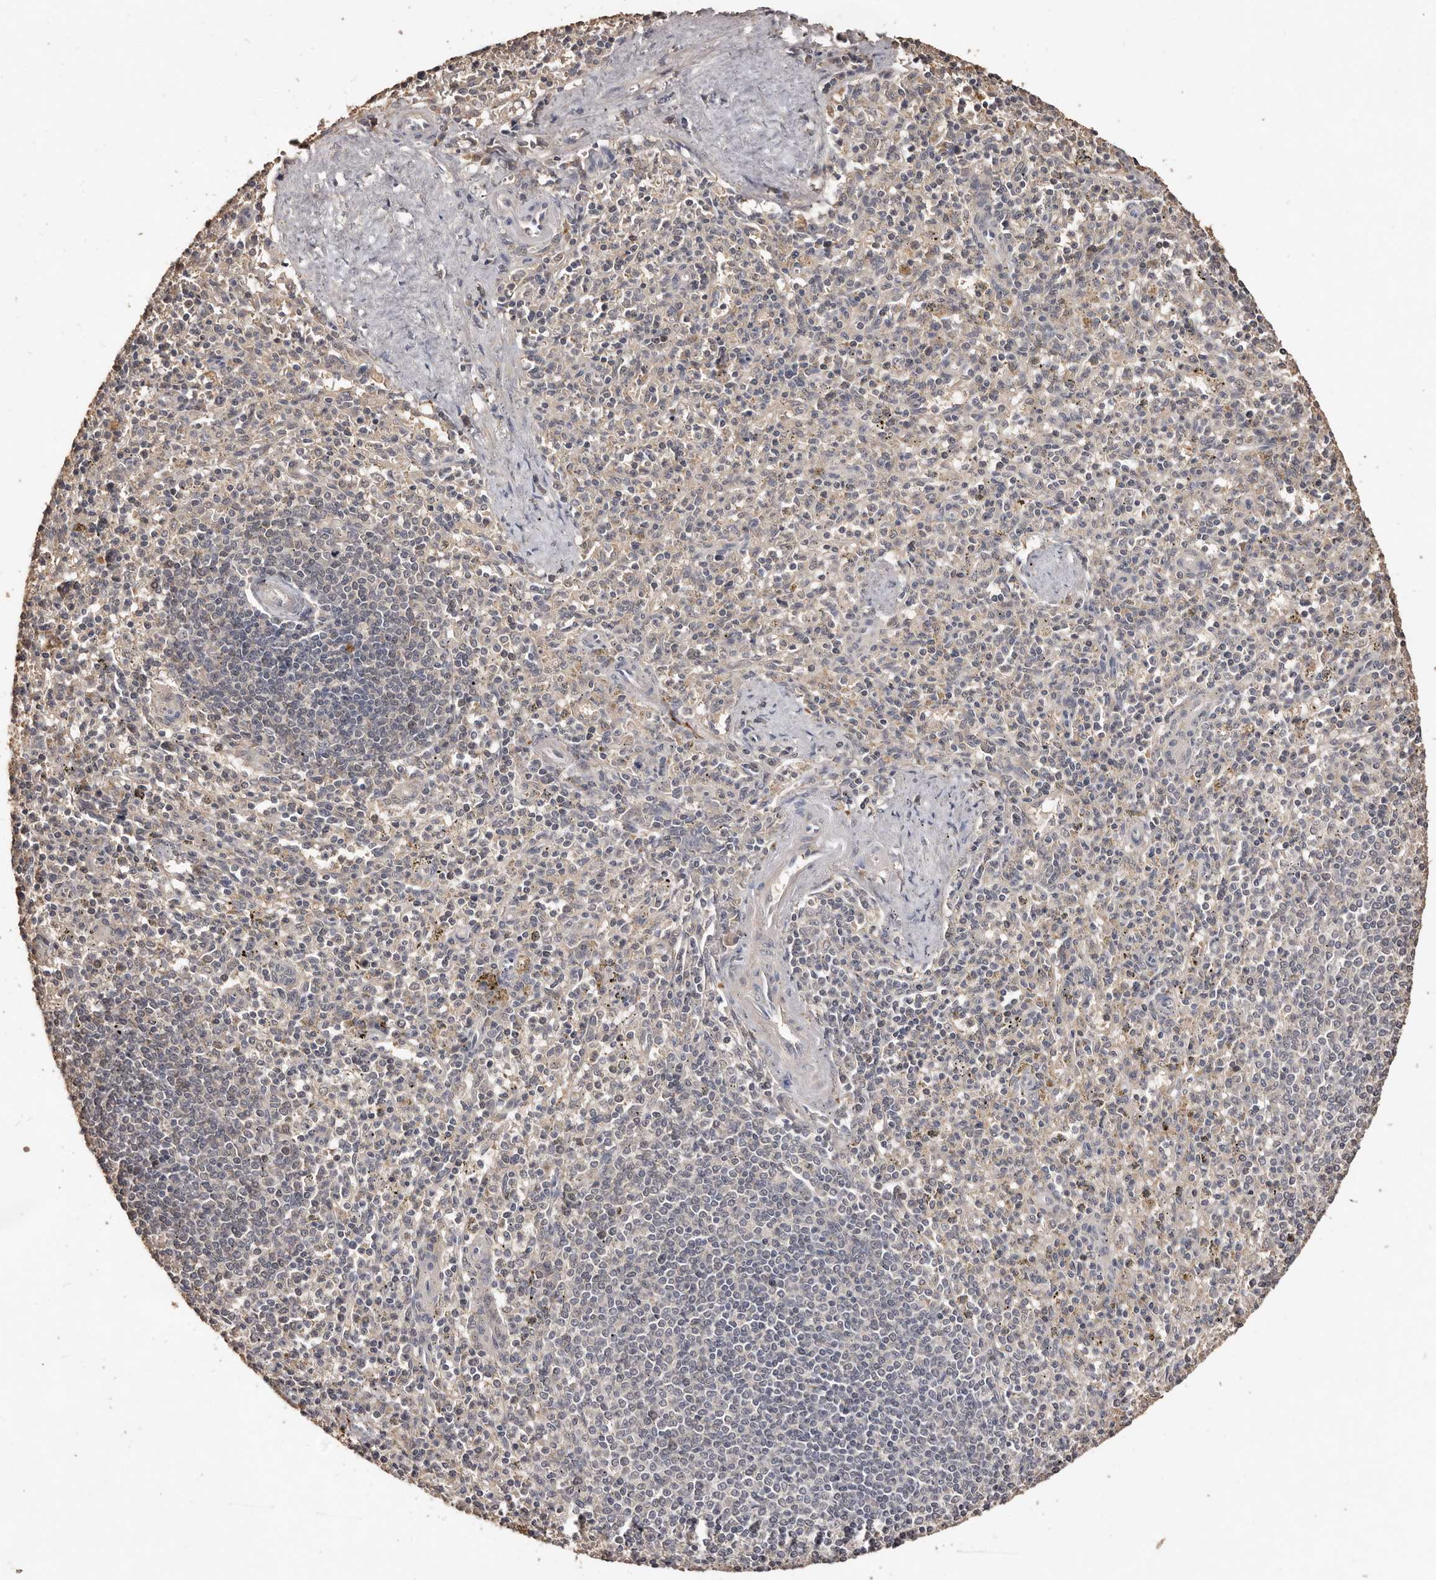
{"staining": {"intensity": "negative", "quantity": "none", "location": "none"}, "tissue": "spleen", "cell_type": "Cells in red pulp", "image_type": "normal", "snomed": [{"axis": "morphology", "description": "Normal tissue, NOS"}, {"axis": "topography", "description": "Spleen"}], "caption": "This is a micrograph of immunohistochemistry (IHC) staining of unremarkable spleen, which shows no expression in cells in red pulp. Brightfield microscopy of IHC stained with DAB (brown) and hematoxylin (blue), captured at high magnification.", "gene": "INAVA", "patient": {"sex": "male", "age": 72}}